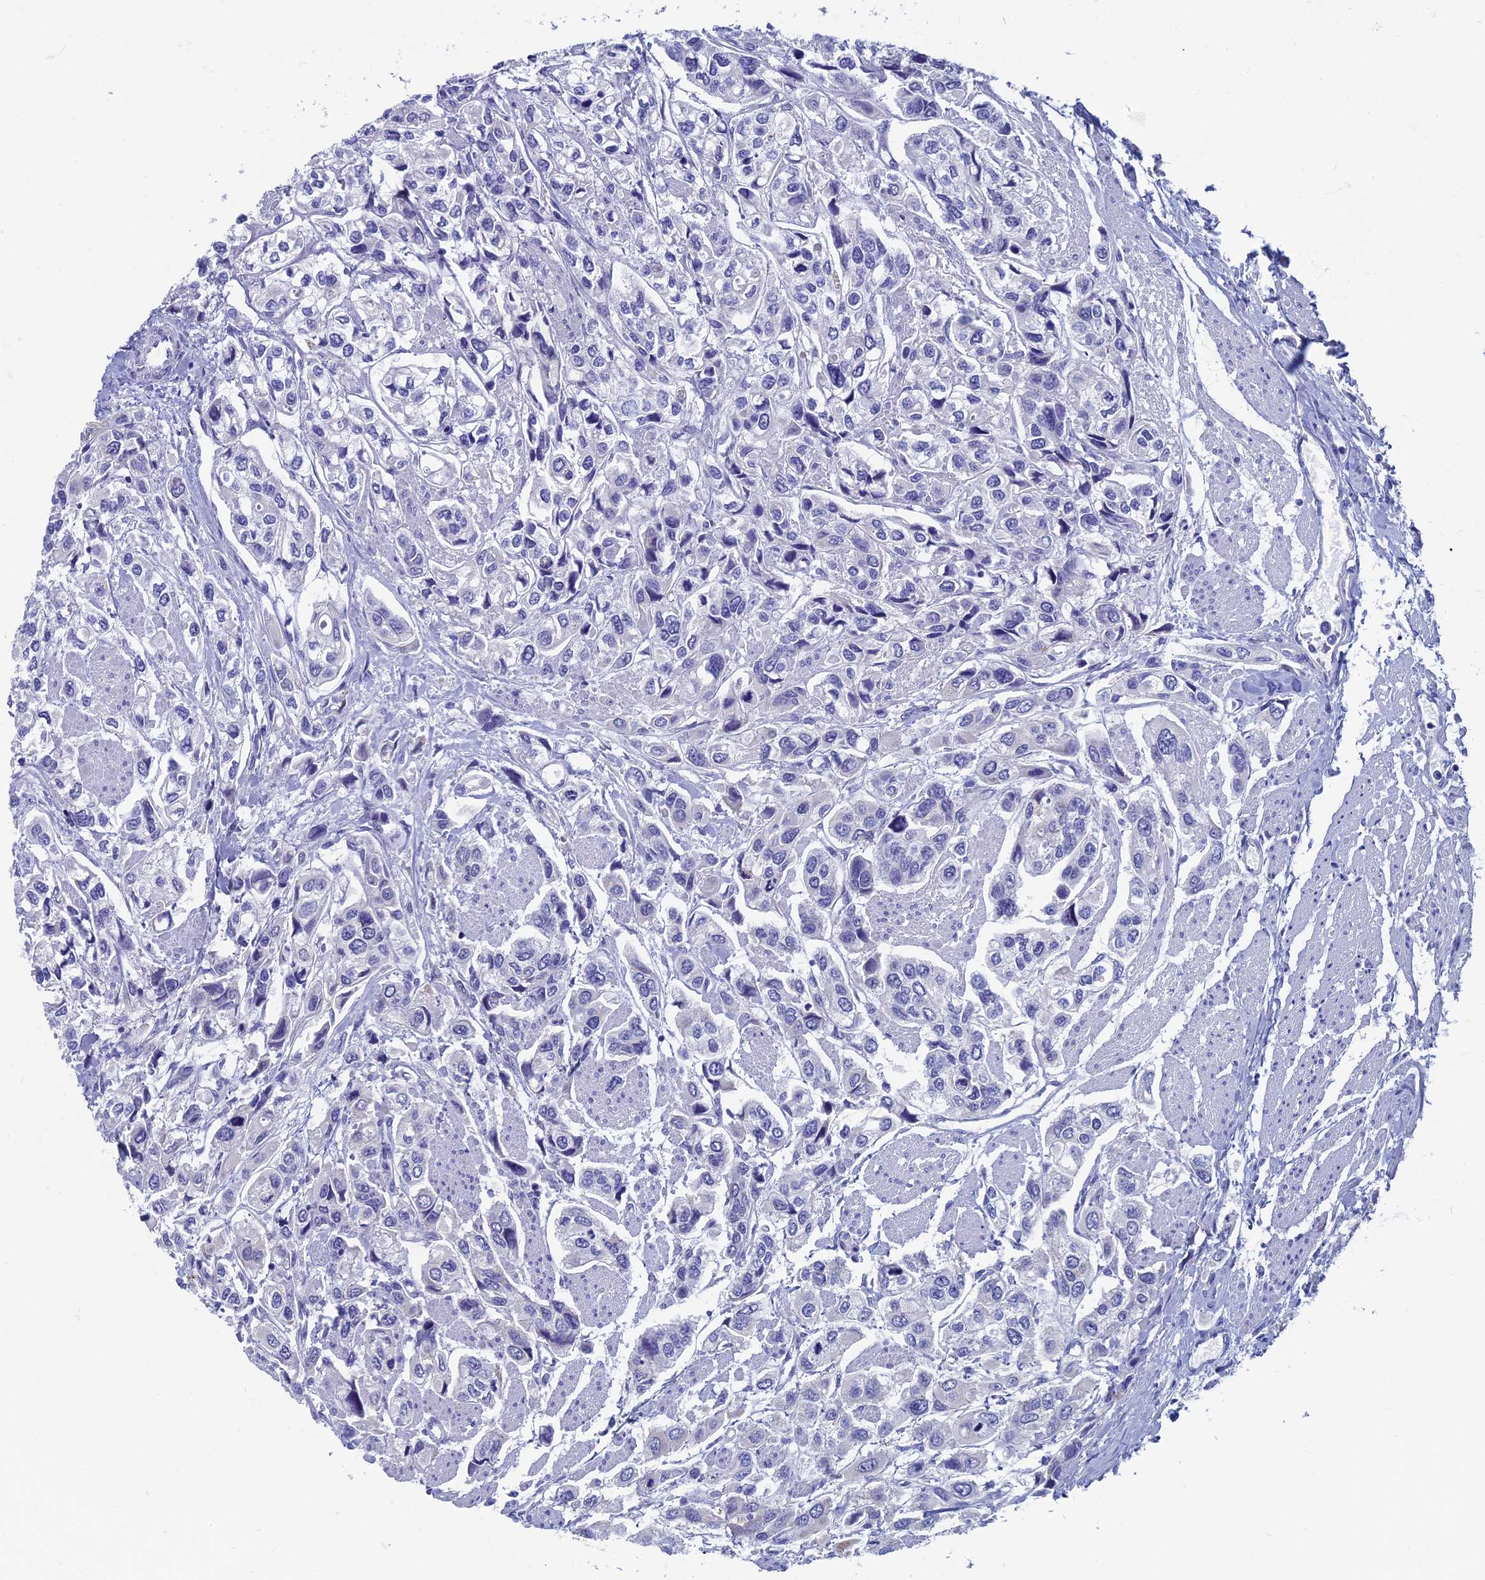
{"staining": {"intensity": "negative", "quantity": "none", "location": "none"}, "tissue": "urothelial cancer", "cell_type": "Tumor cells", "image_type": "cancer", "snomed": [{"axis": "morphology", "description": "Urothelial carcinoma, High grade"}, {"axis": "topography", "description": "Urinary bladder"}], "caption": "Tumor cells show no significant protein positivity in urothelial cancer. (DAB immunohistochemistry (IHC) visualized using brightfield microscopy, high magnification).", "gene": "OAT", "patient": {"sex": "male", "age": 67}}